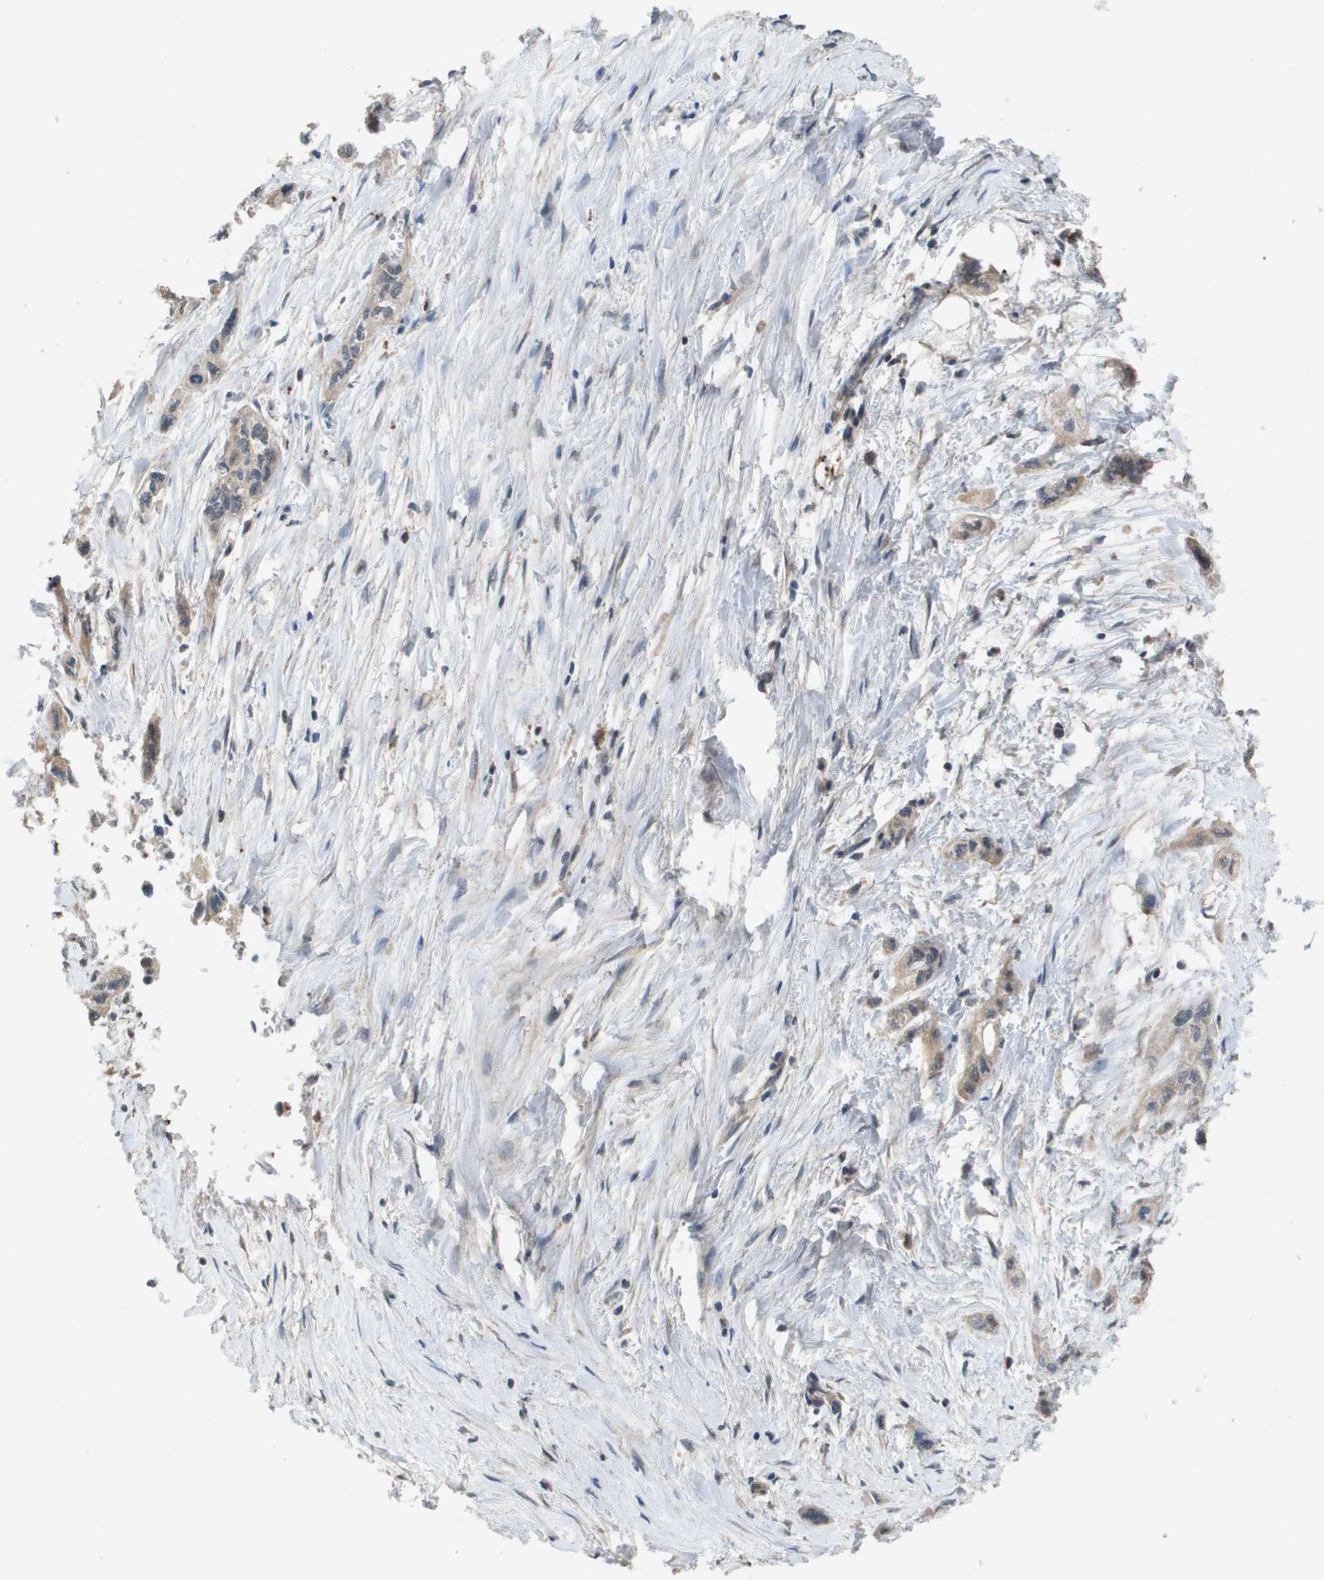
{"staining": {"intensity": "weak", "quantity": "<25%", "location": "cytoplasmic/membranous"}, "tissue": "pancreatic cancer", "cell_type": "Tumor cells", "image_type": "cancer", "snomed": [{"axis": "morphology", "description": "Adenocarcinoma, NOS"}, {"axis": "topography", "description": "Pancreas"}], "caption": "The micrograph shows no staining of tumor cells in adenocarcinoma (pancreatic).", "gene": "PROC", "patient": {"sex": "male", "age": 74}}